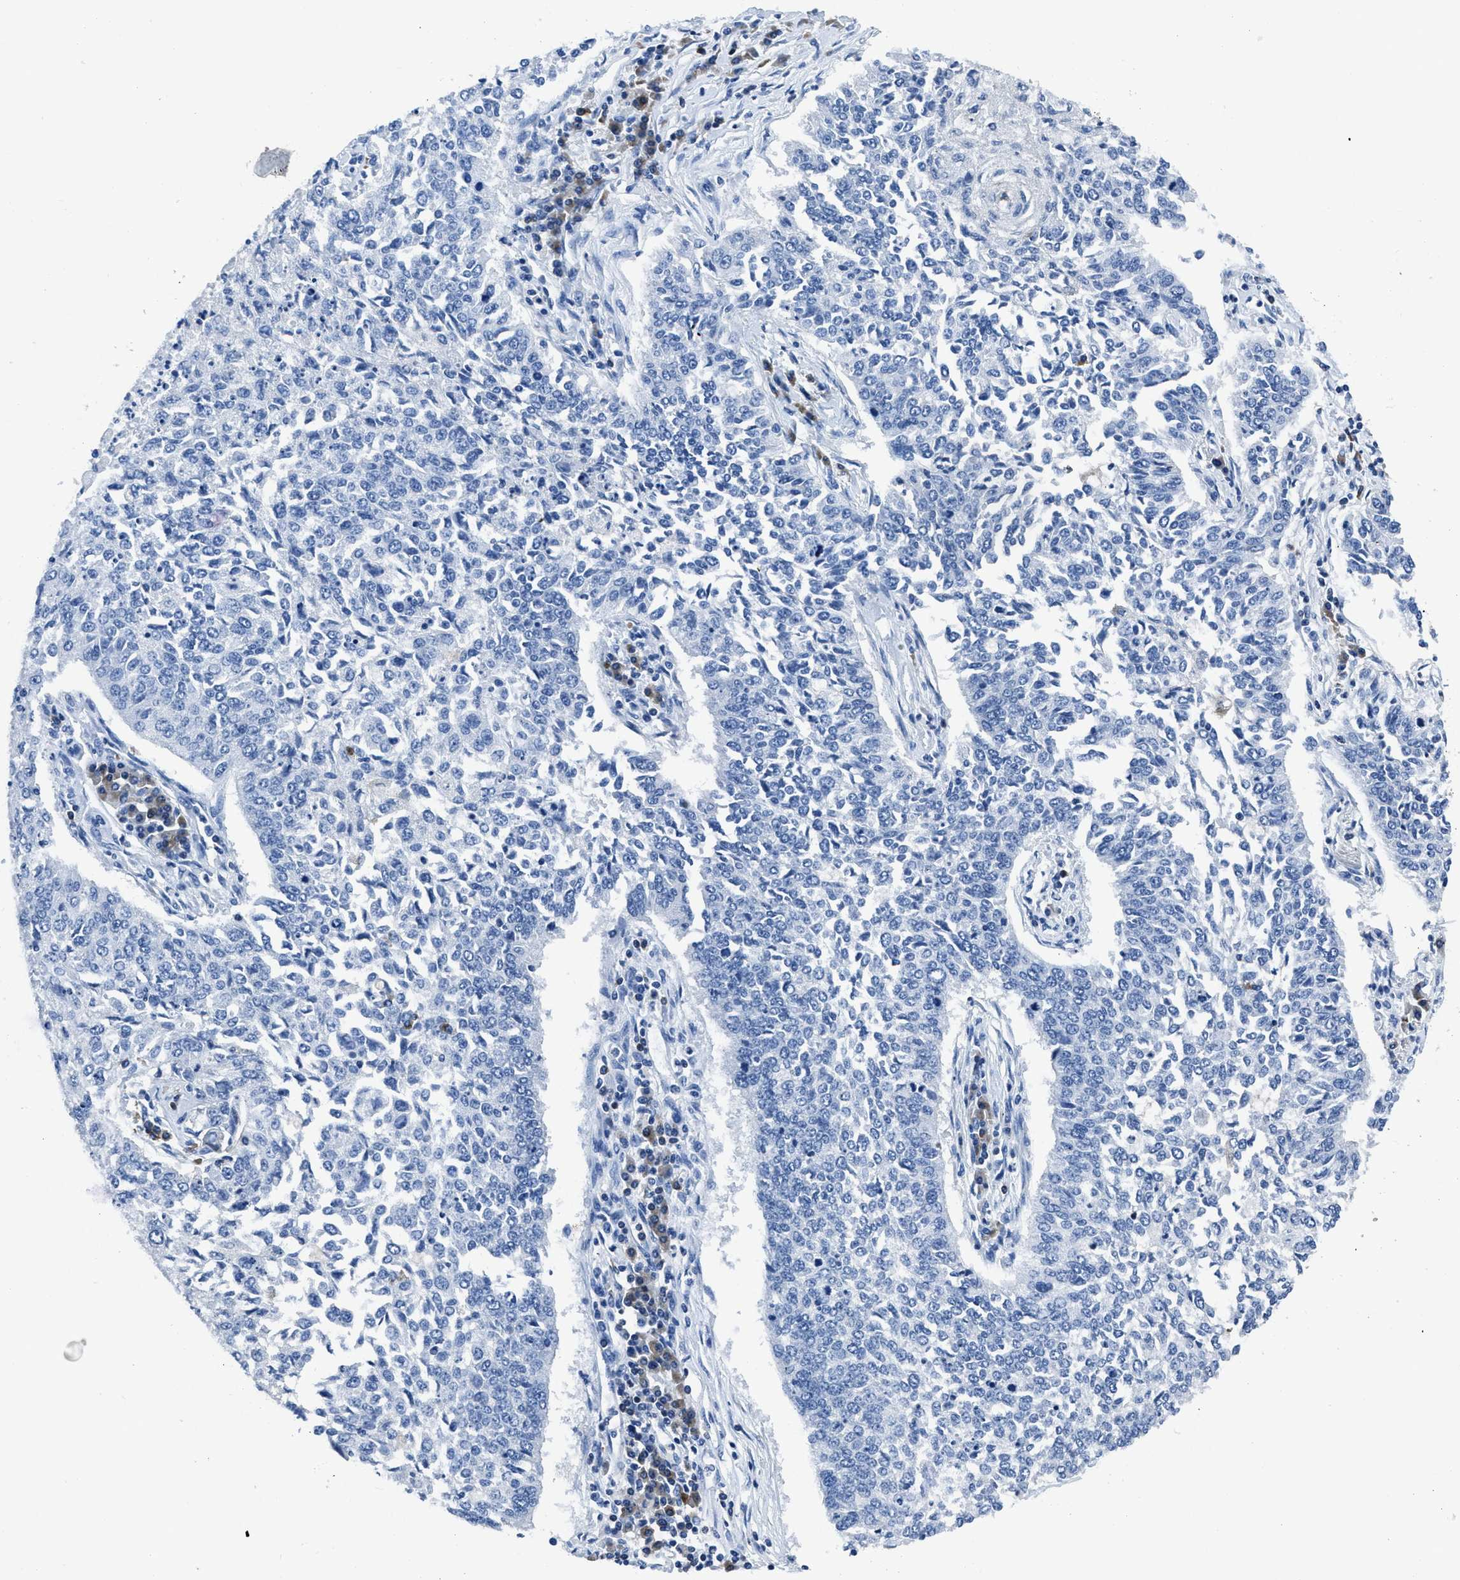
{"staining": {"intensity": "negative", "quantity": "none", "location": "none"}, "tissue": "lung cancer", "cell_type": "Tumor cells", "image_type": "cancer", "snomed": [{"axis": "morphology", "description": "Normal tissue, NOS"}, {"axis": "morphology", "description": "Squamous cell carcinoma, NOS"}, {"axis": "topography", "description": "Cartilage tissue"}, {"axis": "topography", "description": "Bronchus"}, {"axis": "topography", "description": "Lung"}], "caption": "This micrograph is of lung cancer (squamous cell carcinoma) stained with immunohistochemistry to label a protein in brown with the nuclei are counter-stained blue. There is no positivity in tumor cells. (Stains: DAB immunohistochemistry (IHC) with hematoxylin counter stain, Microscopy: brightfield microscopy at high magnification).", "gene": "ITGA3", "patient": {"sex": "female", "age": 49}}